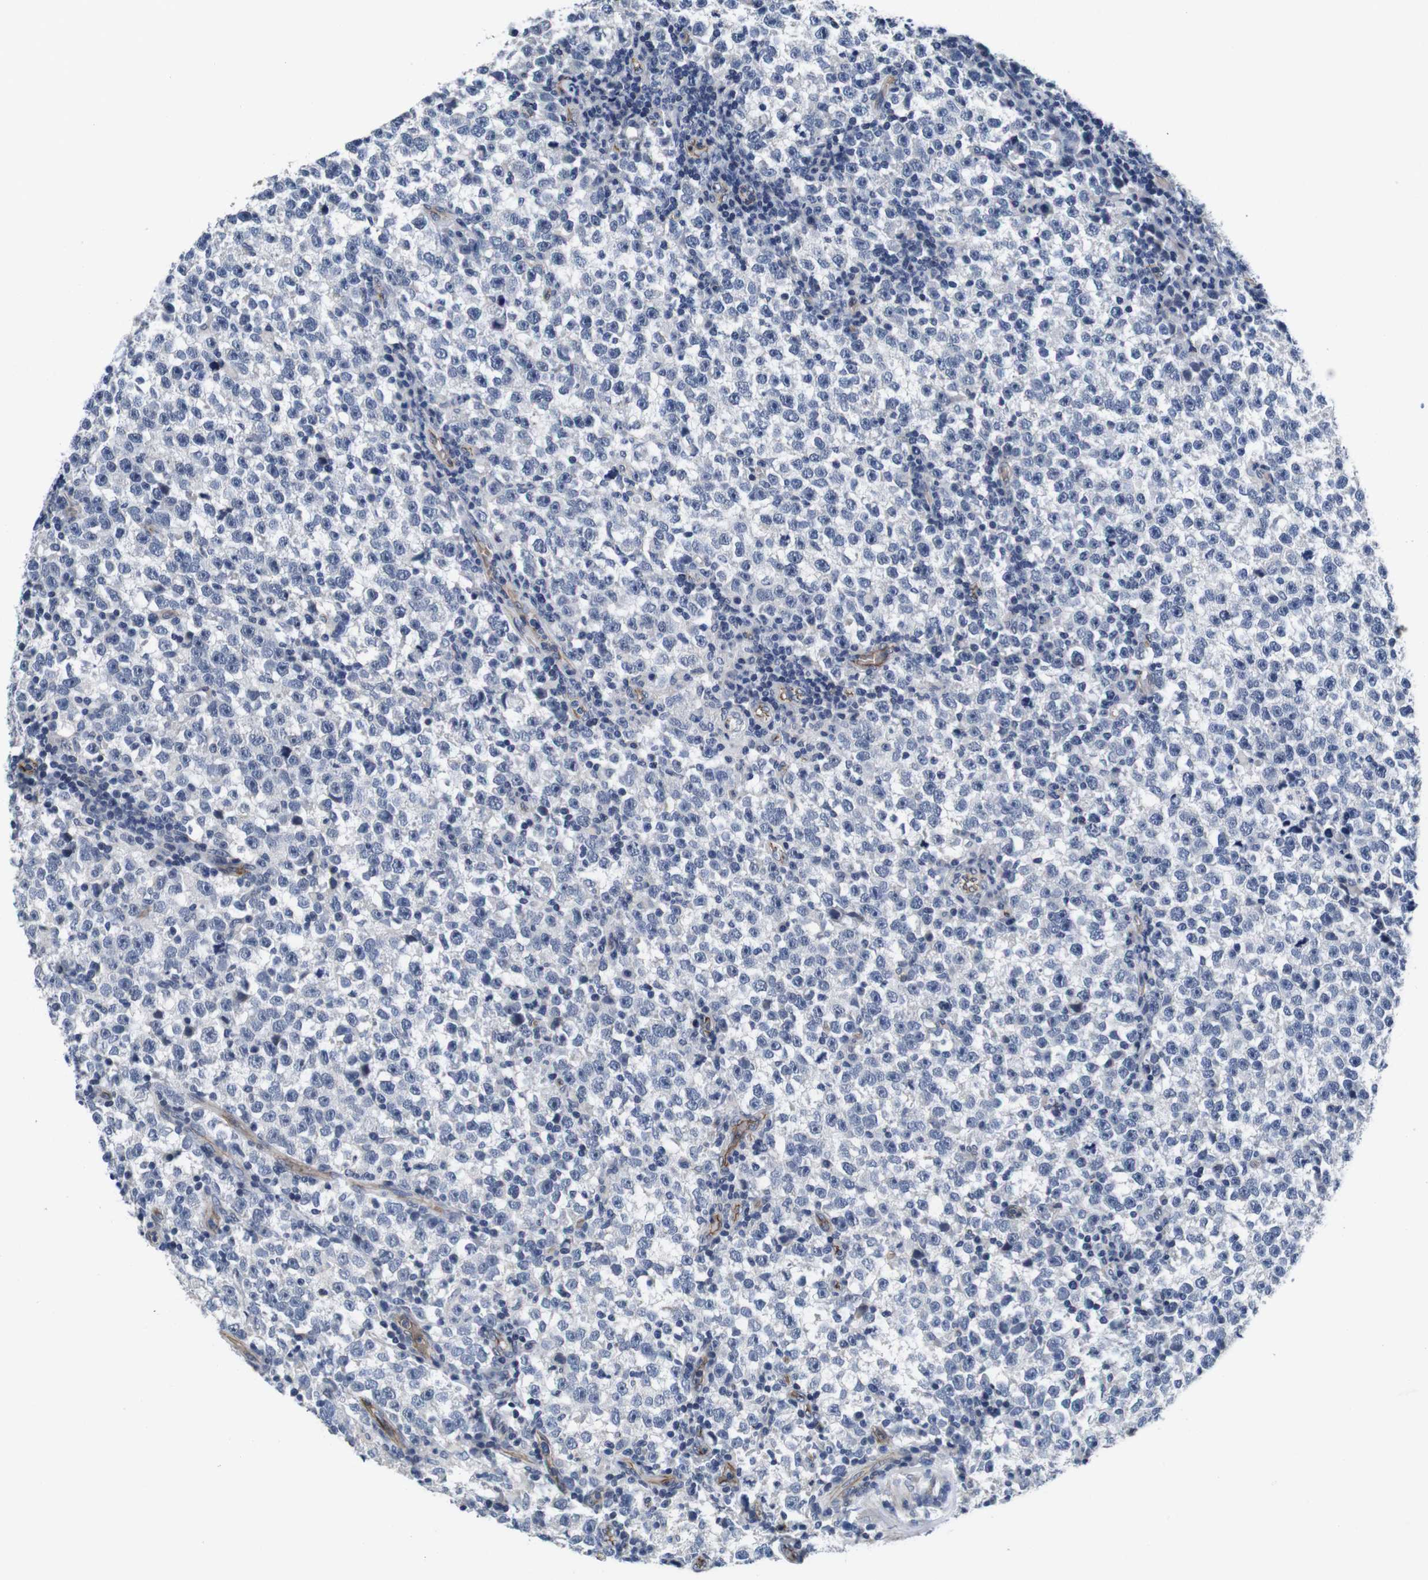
{"staining": {"intensity": "negative", "quantity": "none", "location": "none"}, "tissue": "testis cancer", "cell_type": "Tumor cells", "image_type": "cancer", "snomed": [{"axis": "morphology", "description": "Seminoma, NOS"}, {"axis": "topography", "description": "Testis"}], "caption": "Immunohistochemistry (IHC) photomicrograph of seminoma (testis) stained for a protein (brown), which shows no positivity in tumor cells.", "gene": "SOCS3", "patient": {"sex": "male", "age": 43}}